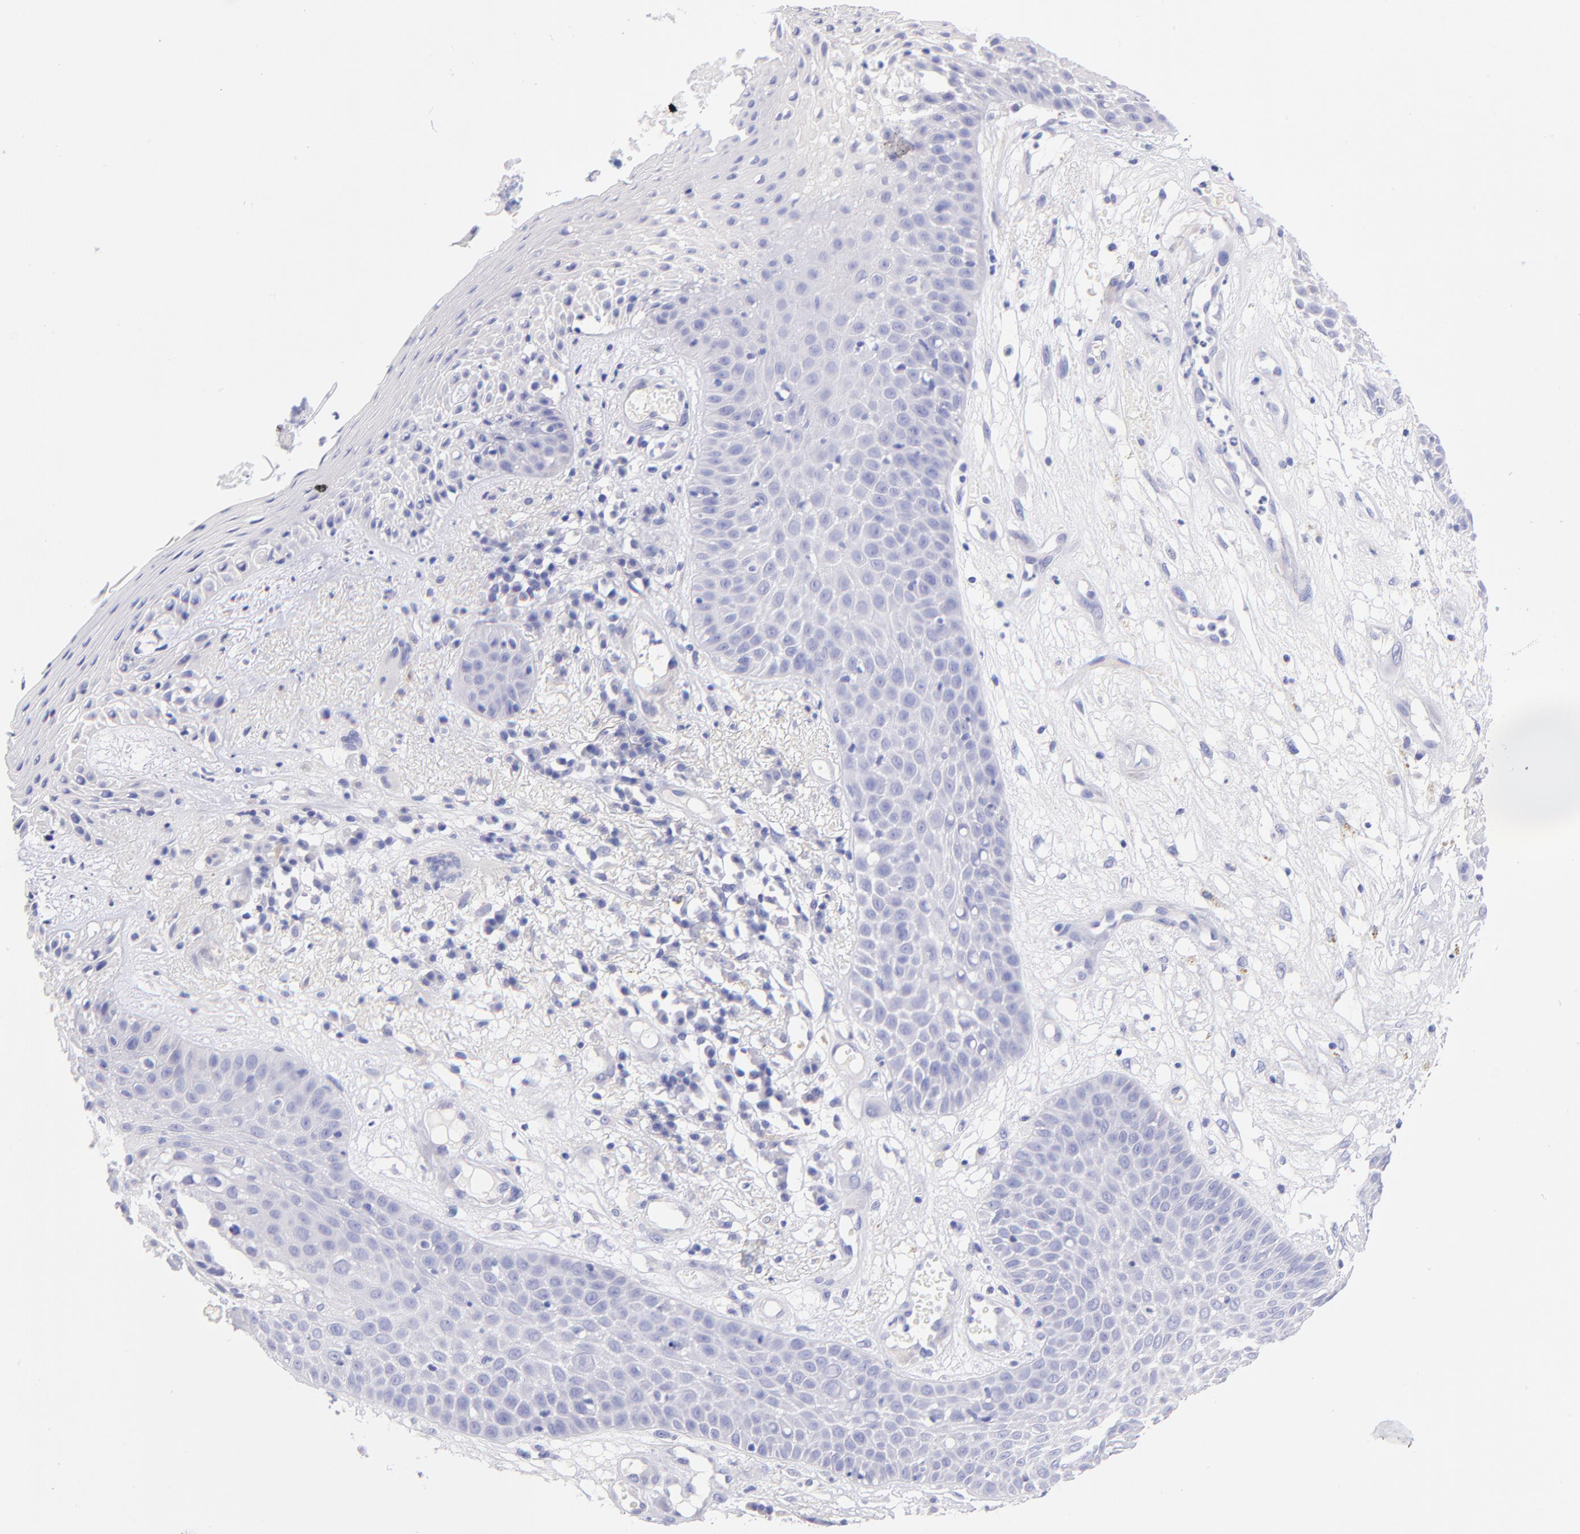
{"staining": {"intensity": "negative", "quantity": "none", "location": "none"}, "tissue": "skin cancer", "cell_type": "Tumor cells", "image_type": "cancer", "snomed": [{"axis": "morphology", "description": "Squamous cell carcinoma, NOS"}, {"axis": "topography", "description": "Skin"}], "caption": "There is no significant positivity in tumor cells of squamous cell carcinoma (skin).", "gene": "RAB3B", "patient": {"sex": "male", "age": 65}}